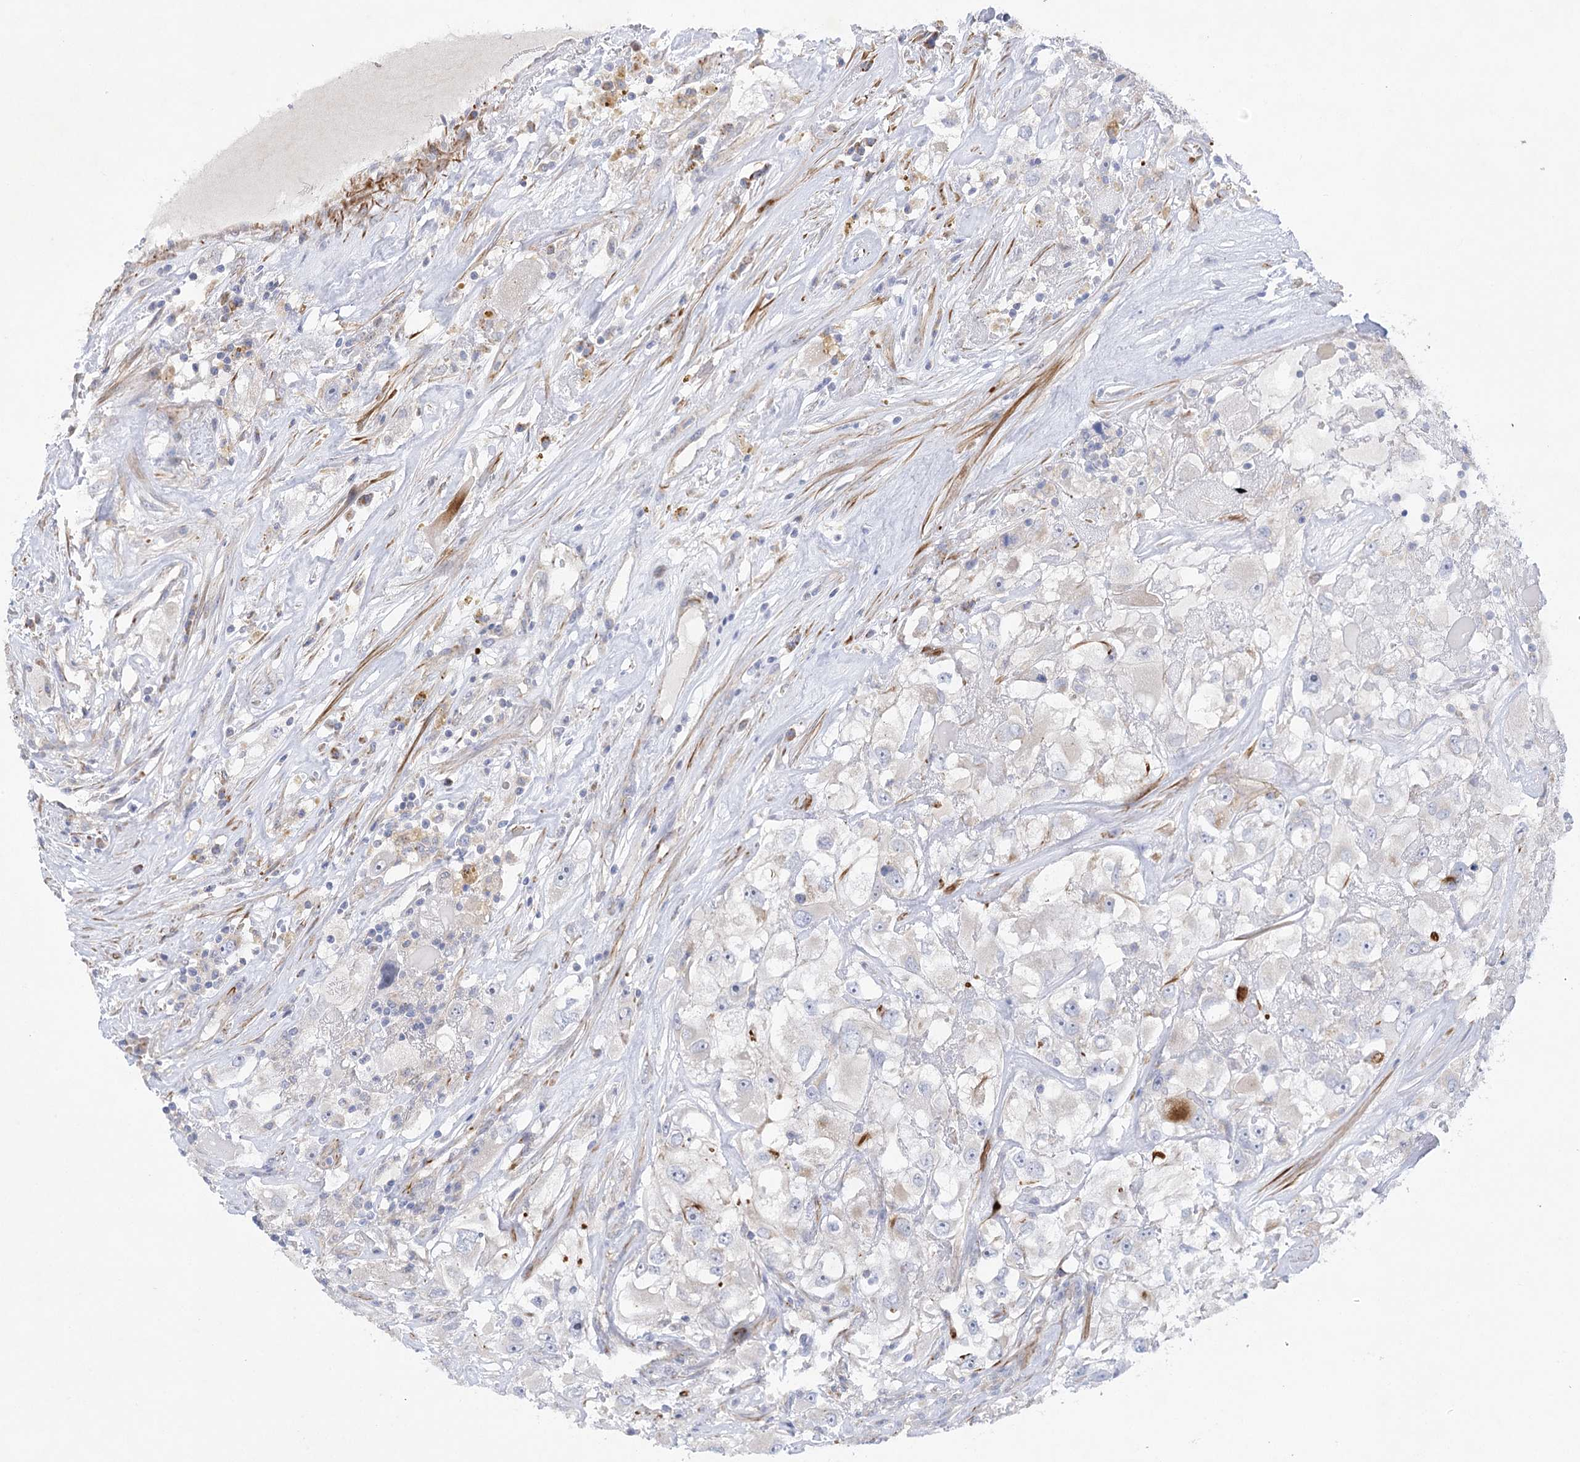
{"staining": {"intensity": "negative", "quantity": "none", "location": "none"}, "tissue": "renal cancer", "cell_type": "Tumor cells", "image_type": "cancer", "snomed": [{"axis": "morphology", "description": "Adenocarcinoma, NOS"}, {"axis": "topography", "description": "Kidney"}], "caption": "Human renal adenocarcinoma stained for a protein using immunohistochemistry exhibits no expression in tumor cells.", "gene": "DHTKD1", "patient": {"sex": "female", "age": 52}}